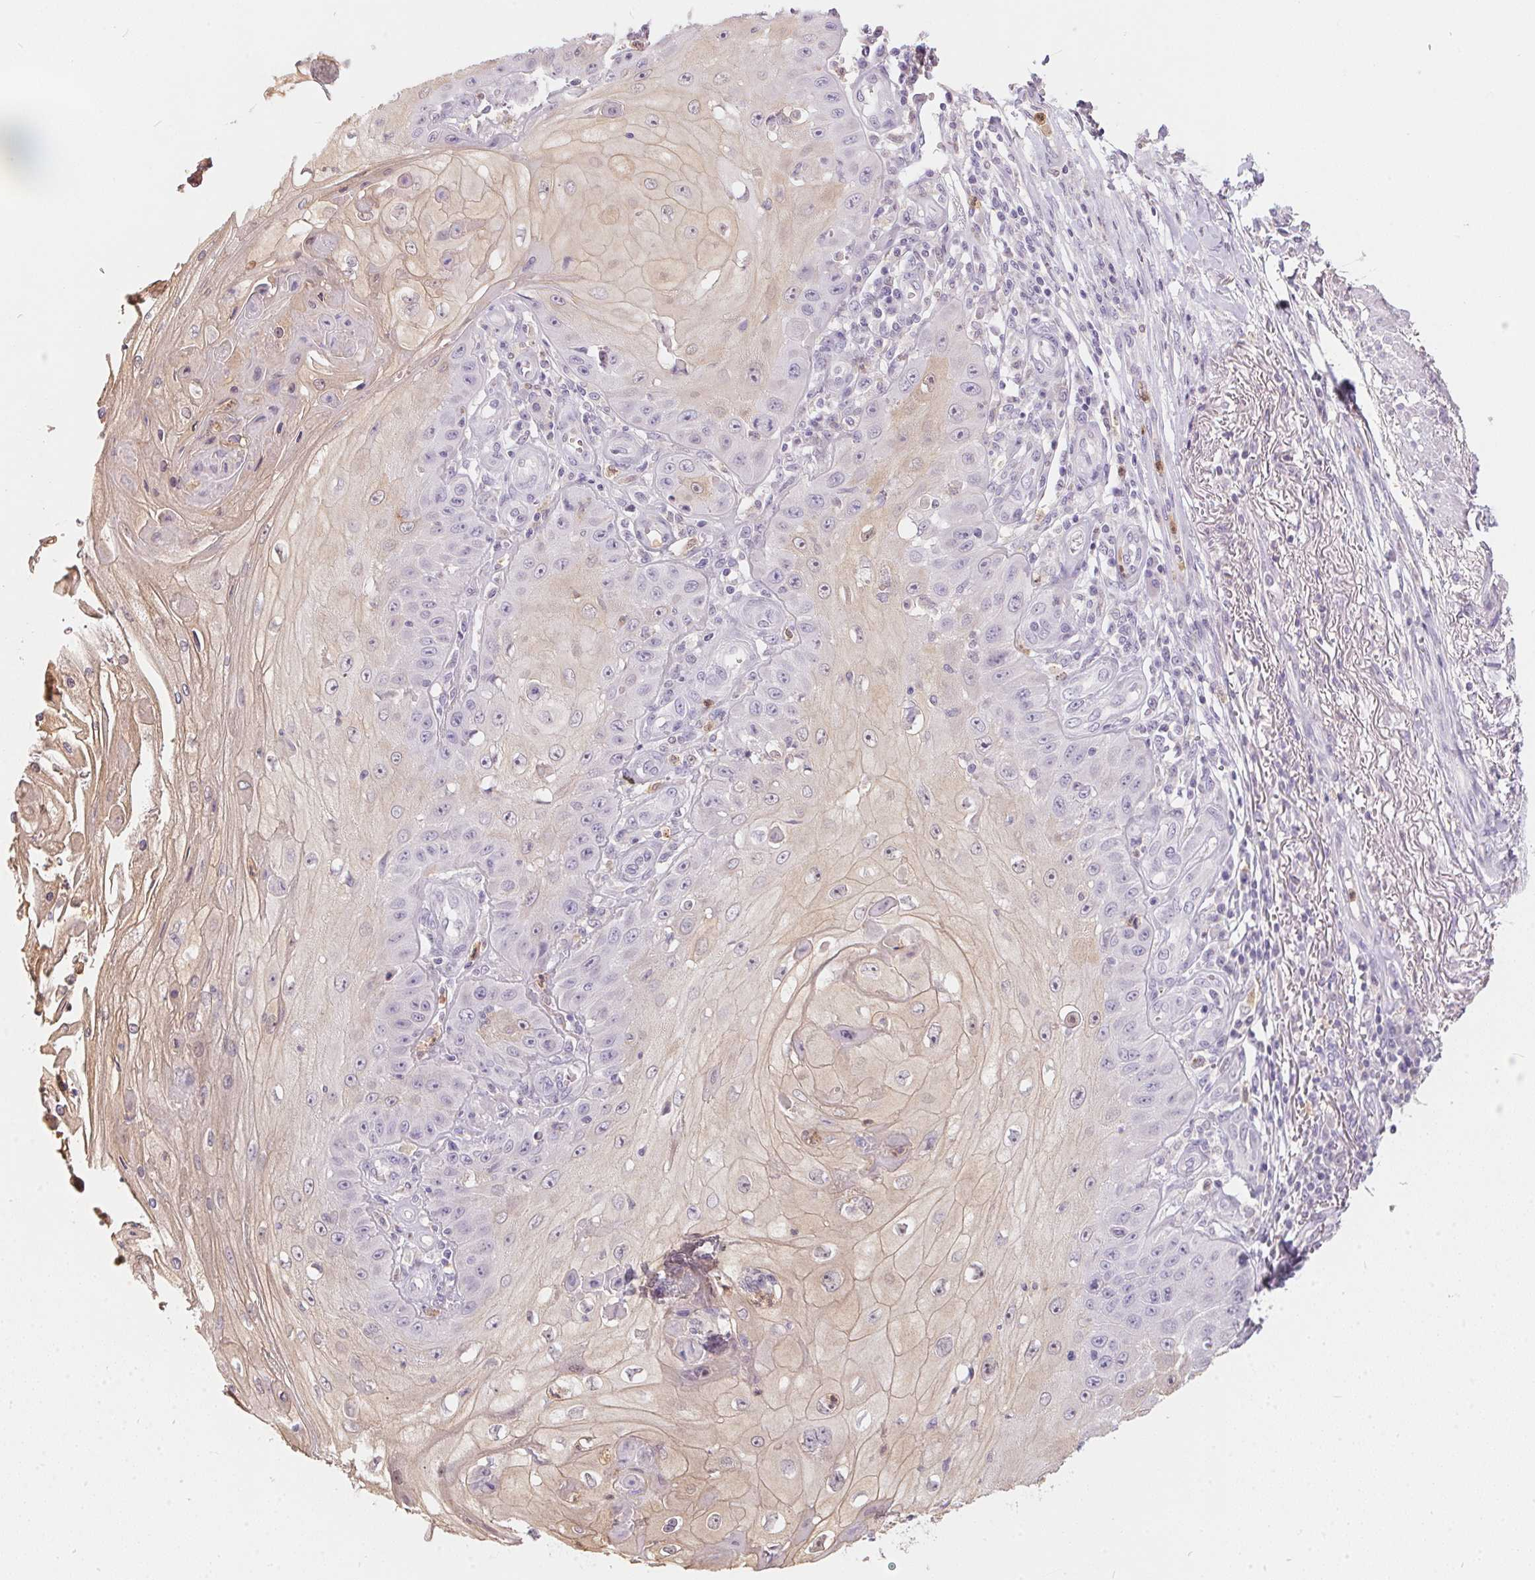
{"staining": {"intensity": "weak", "quantity": "<25%", "location": "cytoplasmic/membranous"}, "tissue": "skin cancer", "cell_type": "Tumor cells", "image_type": "cancer", "snomed": [{"axis": "morphology", "description": "Squamous cell carcinoma, NOS"}, {"axis": "topography", "description": "Skin"}], "caption": "This is an immunohistochemistry image of squamous cell carcinoma (skin). There is no positivity in tumor cells.", "gene": "SERPINB1", "patient": {"sex": "male", "age": 70}}